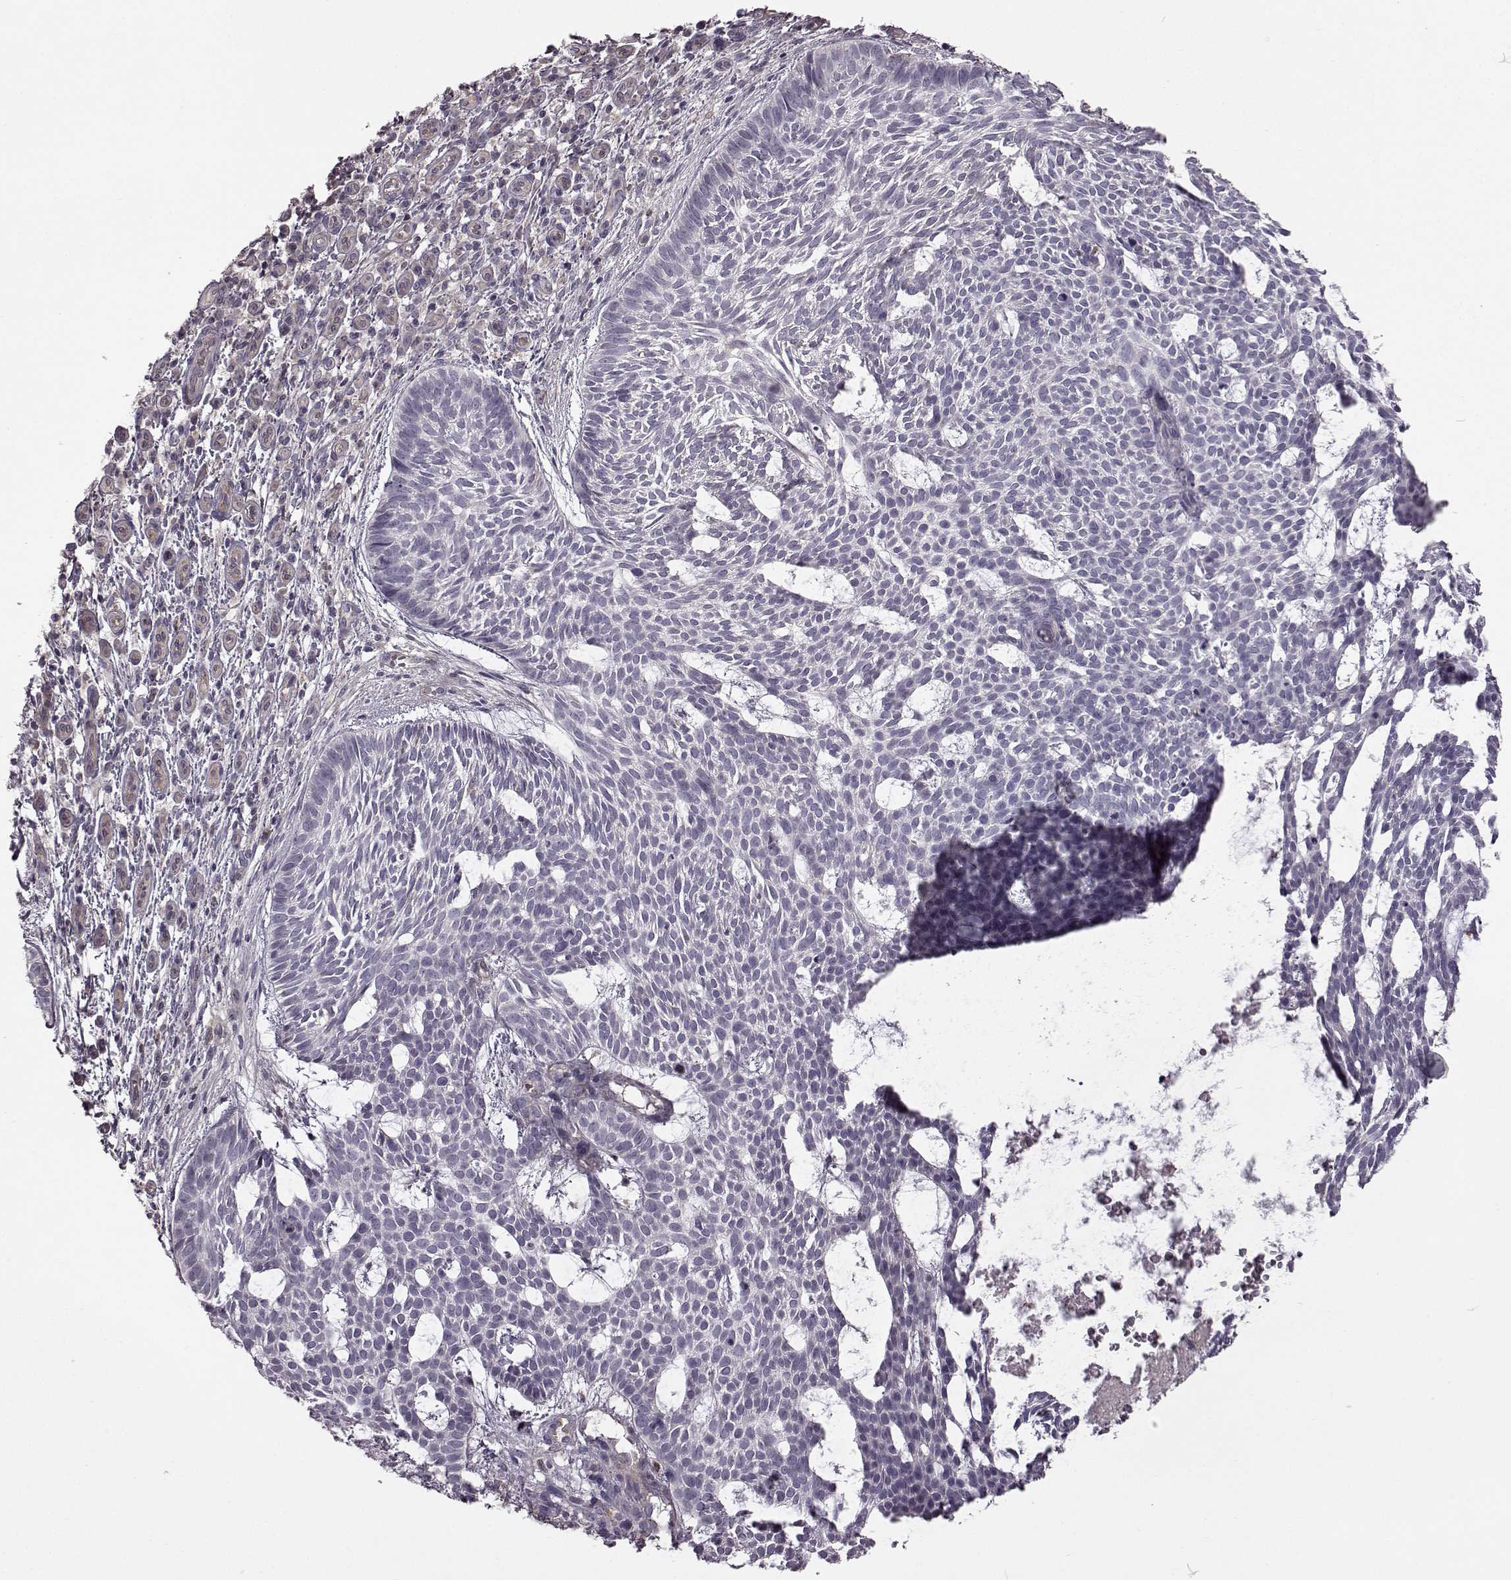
{"staining": {"intensity": "negative", "quantity": "none", "location": "none"}, "tissue": "skin cancer", "cell_type": "Tumor cells", "image_type": "cancer", "snomed": [{"axis": "morphology", "description": "Basal cell carcinoma"}, {"axis": "topography", "description": "Skin"}], "caption": "This image is of skin cancer (basal cell carcinoma) stained with IHC to label a protein in brown with the nuclei are counter-stained blue. There is no expression in tumor cells. (DAB (3,3'-diaminobenzidine) immunohistochemistry (IHC), high magnification).", "gene": "B3GNT6", "patient": {"sex": "male", "age": 59}}